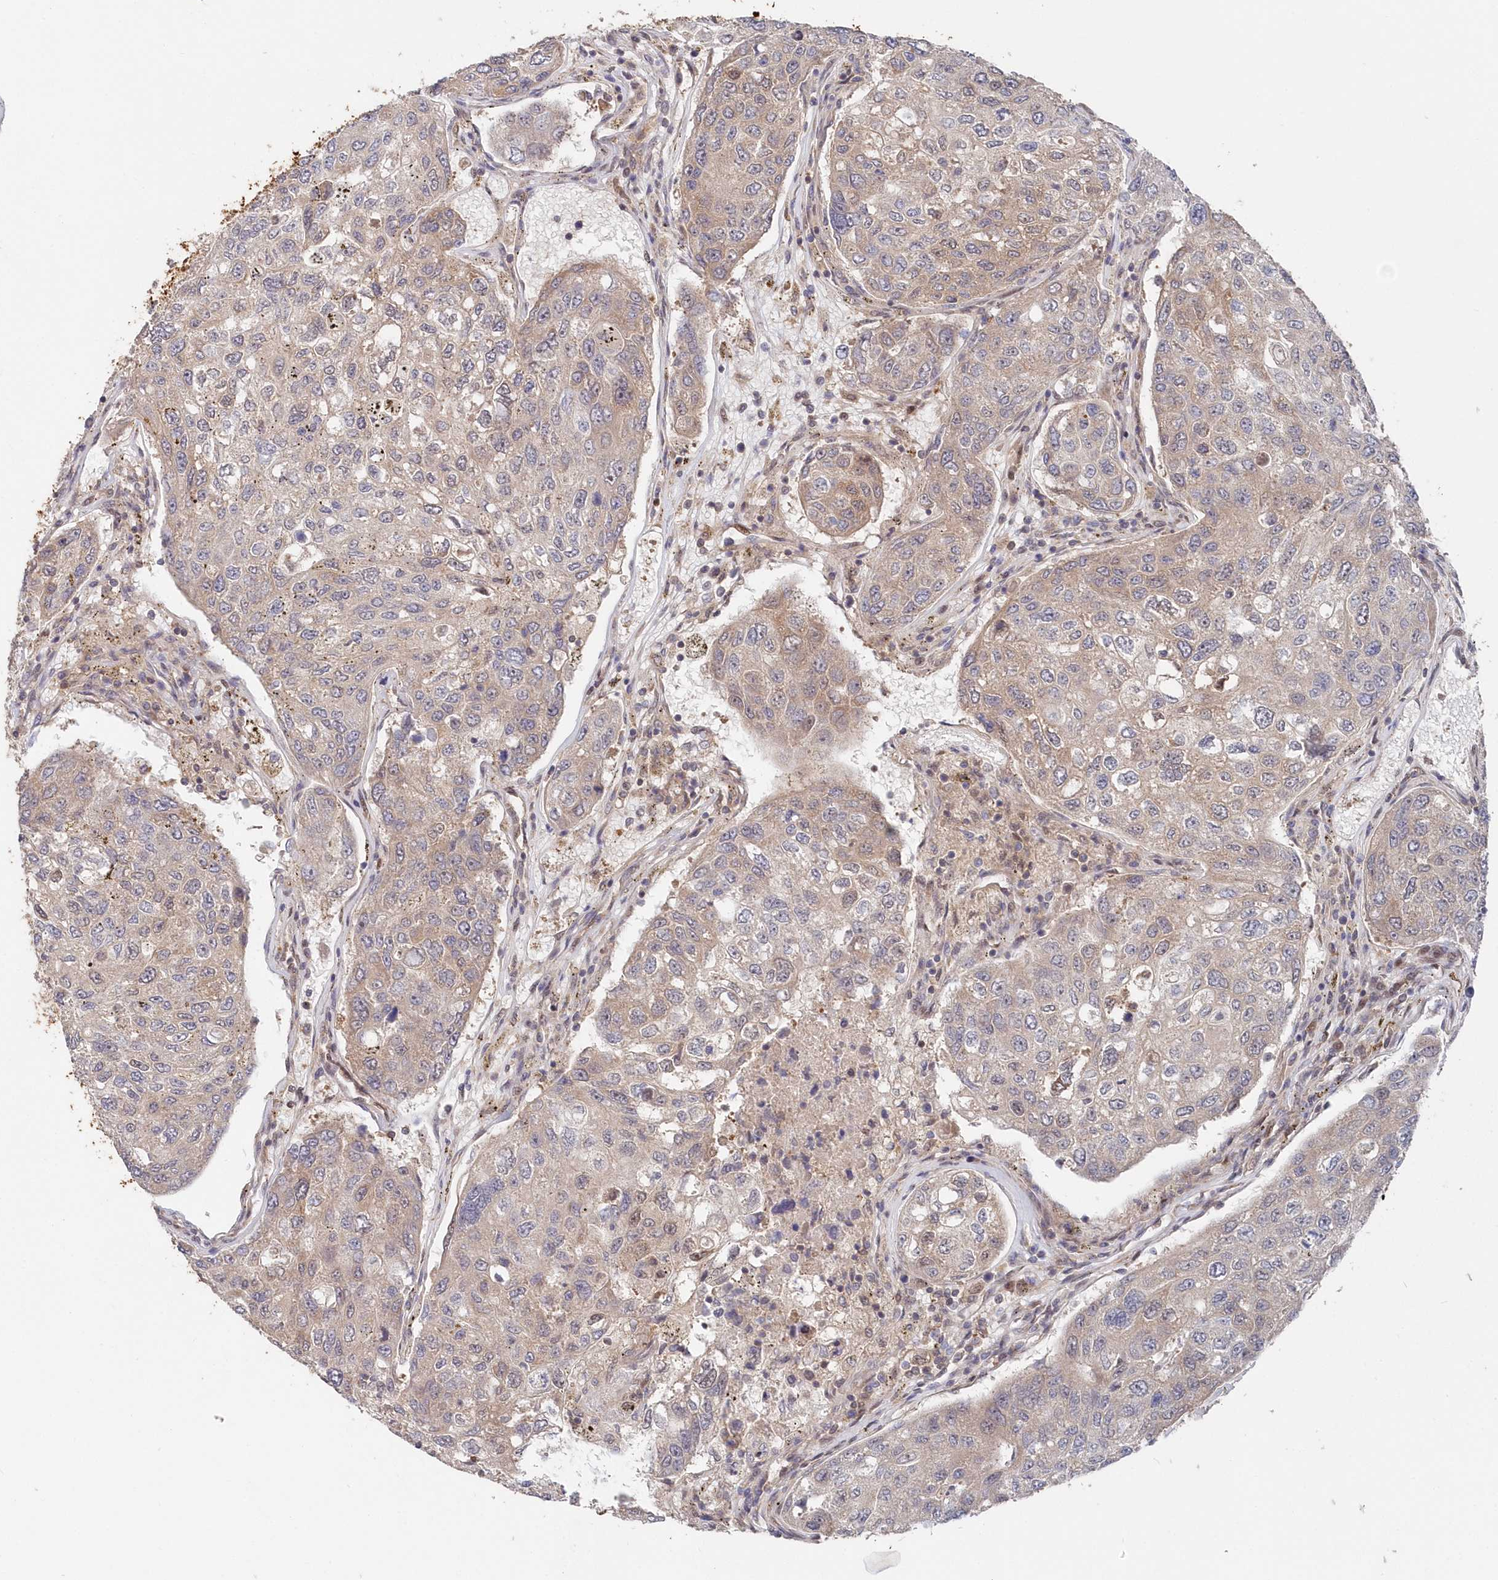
{"staining": {"intensity": "weak", "quantity": "<25%", "location": "cytoplasmic/membranous"}, "tissue": "urothelial cancer", "cell_type": "Tumor cells", "image_type": "cancer", "snomed": [{"axis": "morphology", "description": "Urothelial carcinoma, High grade"}, {"axis": "topography", "description": "Lymph node"}, {"axis": "topography", "description": "Urinary bladder"}], "caption": "Tumor cells show no significant protein expression in high-grade urothelial carcinoma.", "gene": "ABHD14B", "patient": {"sex": "male", "age": 51}}